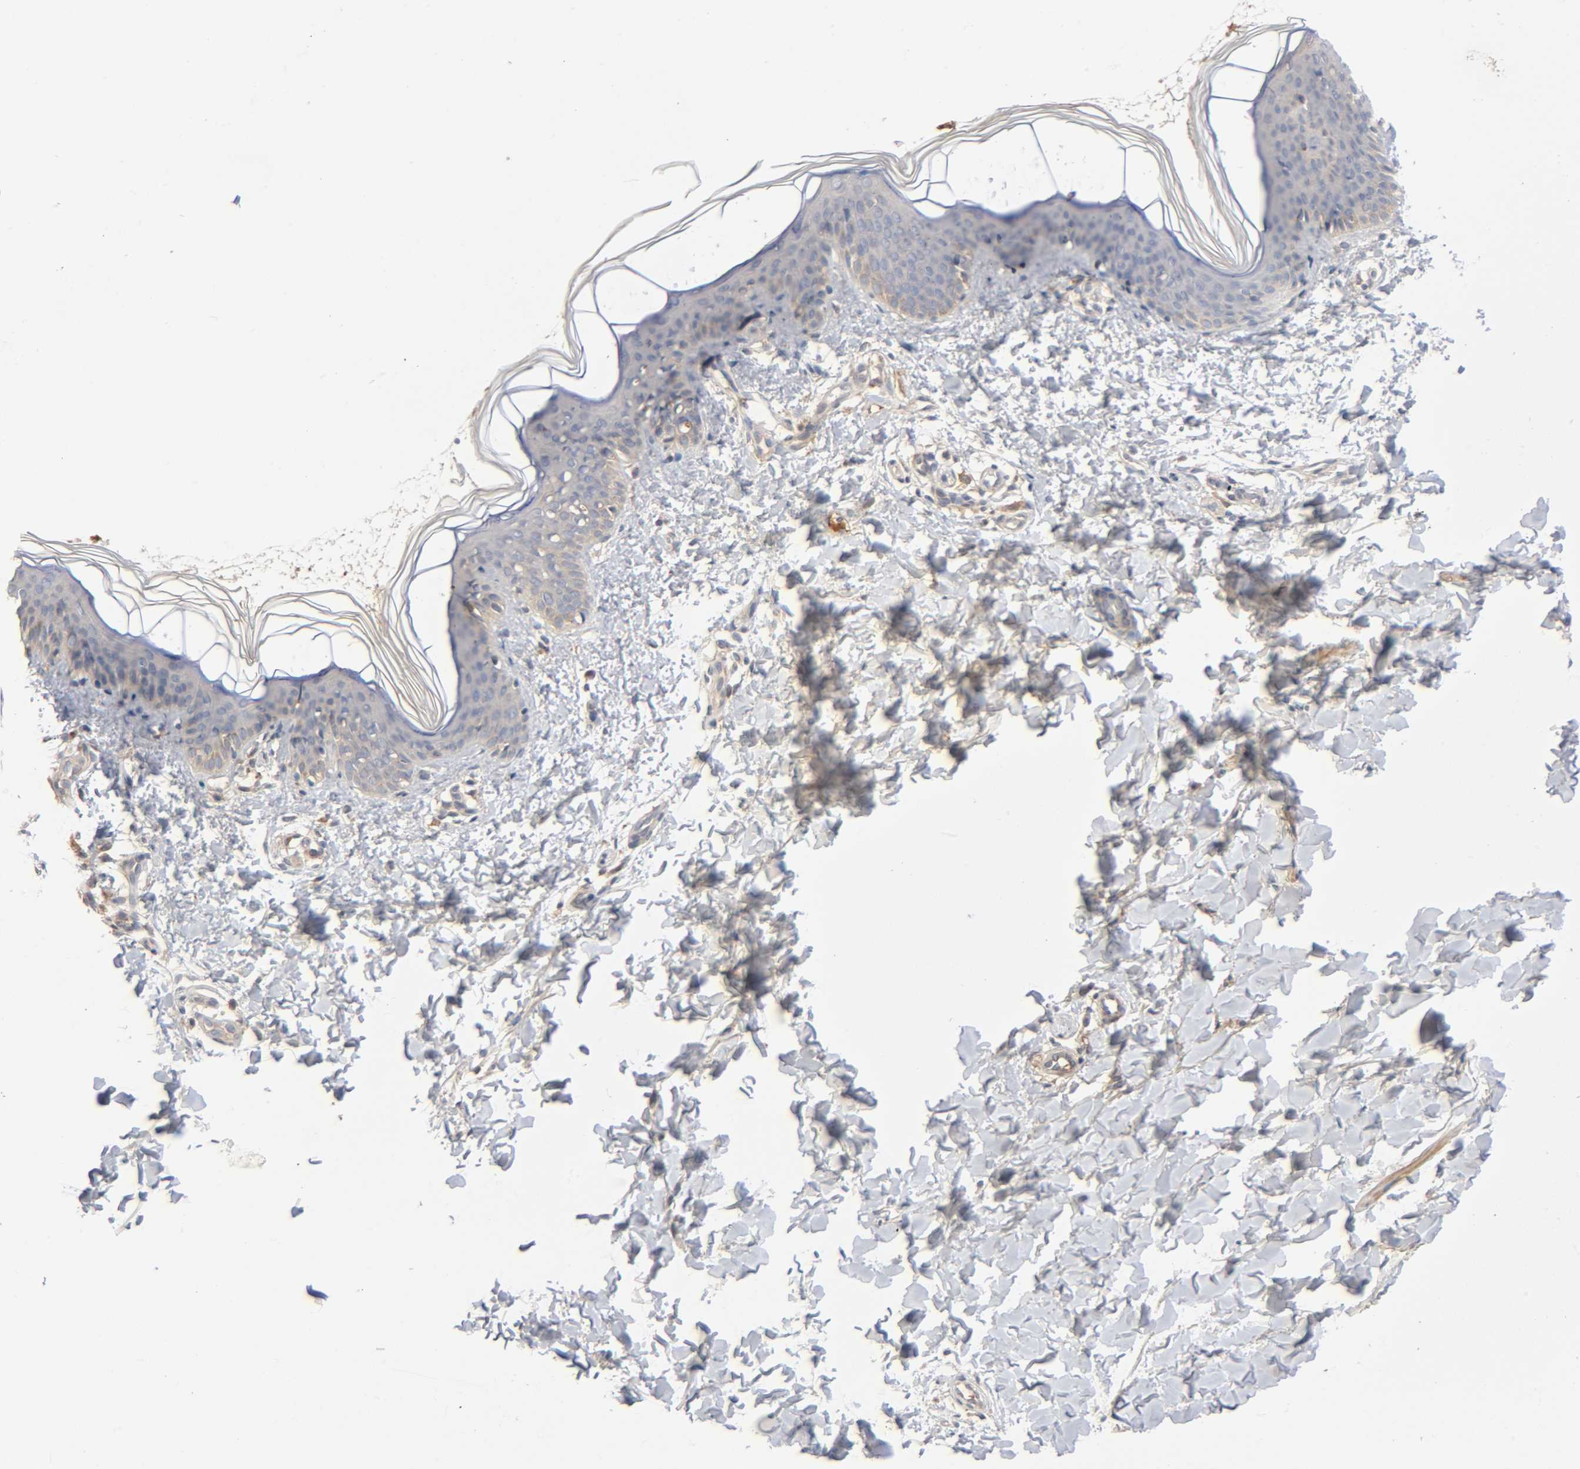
{"staining": {"intensity": "negative", "quantity": "none", "location": "none"}, "tissue": "skin", "cell_type": "Fibroblasts", "image_type": "normal", "snomed": [{"axis": "morphology", "description": "Normal tissue, NOS"}, {"axis": "topography", "description": "Skin"}], "caption": "This is an IHC histopathology image of benign skin. There is no expression in fibroblasts.", "gene": "CPB2", "patient": {"sex": "female", "age": 4}}